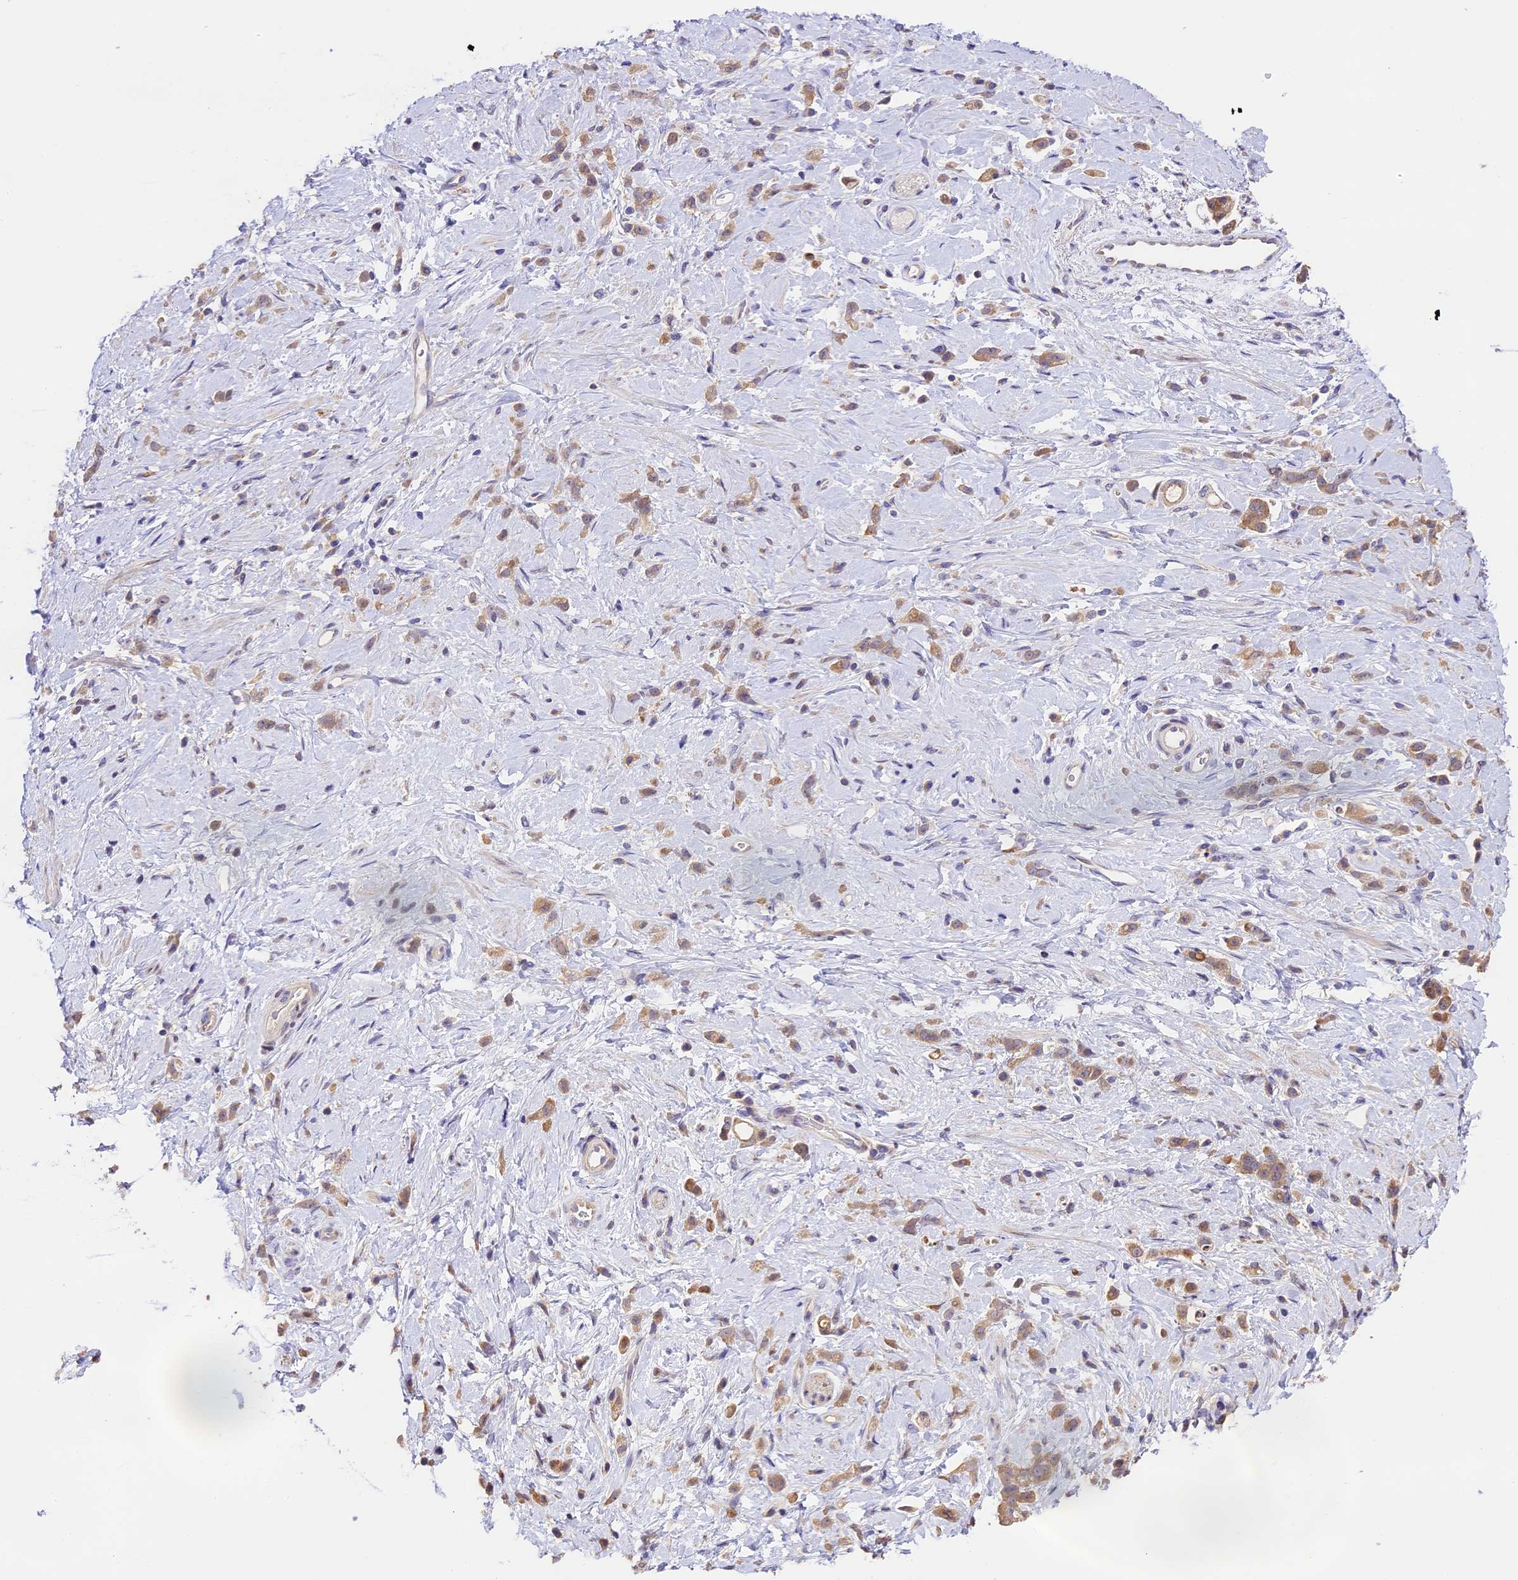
{"staining": {"intensity": "moderate", "quantity": ">75%", "location": "cytoplasmic/membranous"}, "tissue": "stomach cancer", "cell_type": "Tumor cells", "image_type": "cancer", "snomed": [{"axis": "morphology", "description": "Adenocarcinoma, NOS"}, {"axis": "topography", "description": "Stomach"}], "caption": "Adenocarcinoma (stomach) stained with immunohistochemistry (IHC) shows moderate cytoplasmic/membranous positivity in about >75% of tumor cells. The staining was performed using DAB to visualize the protein expression in brown, while the nuclei were stained in blue with hematoxylin (Magnification: 20x).", "gene": "DGKH", "patient": {"sex": "female", "age": 60}}